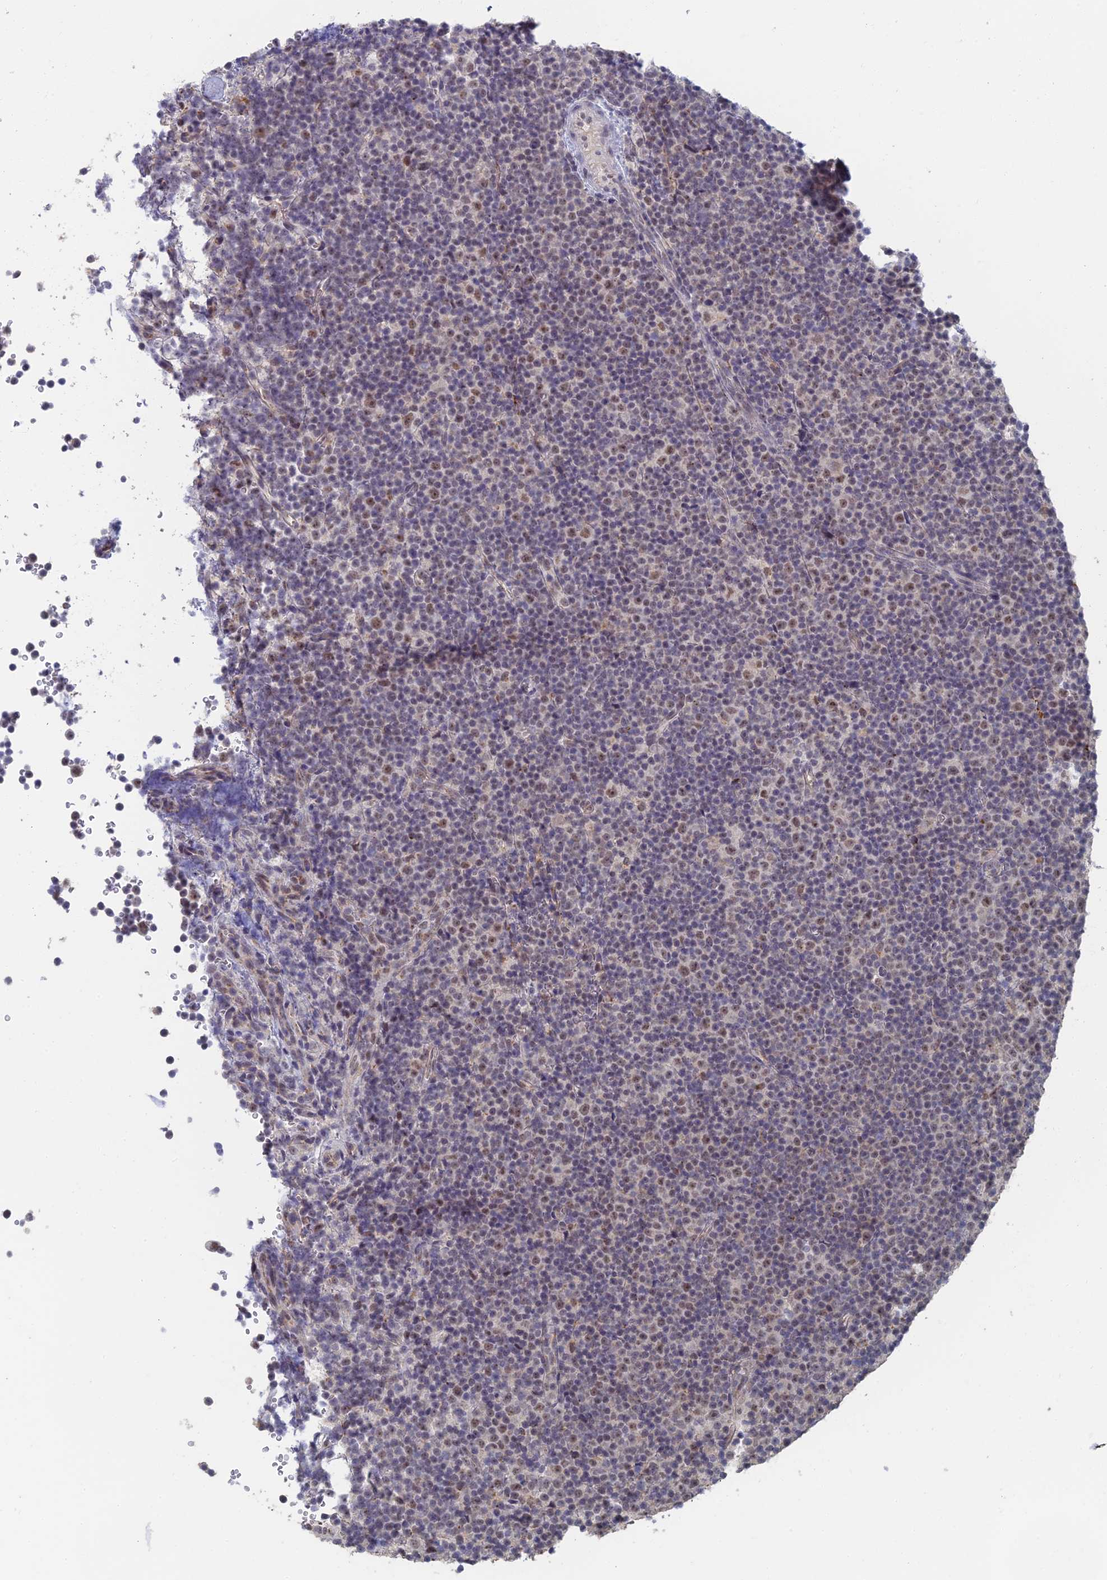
{"staining": {"intensity": "negative", "quantity": "none", "location": "none"}, "tissue": "lymphoma", "cell_type": "Tumor cells", "image_type": "cancer", "snomed": [{"axis": "morphology", "description": "Malignant lymphoma, non-Hodgkin's type, Low grade"}, {"axis": "topography", "description": "Lymph node"}], "caption": "High power microscopy micrograph of an immunohistochemistry micrograph of lymphoma, revealing no significant staining in tumor cells. (Immunohistochemistry (ihc), brightfield microscopy, high magnification).", "gene": "GPATCH1", "patient": {"sex": "female", "age": 67}}